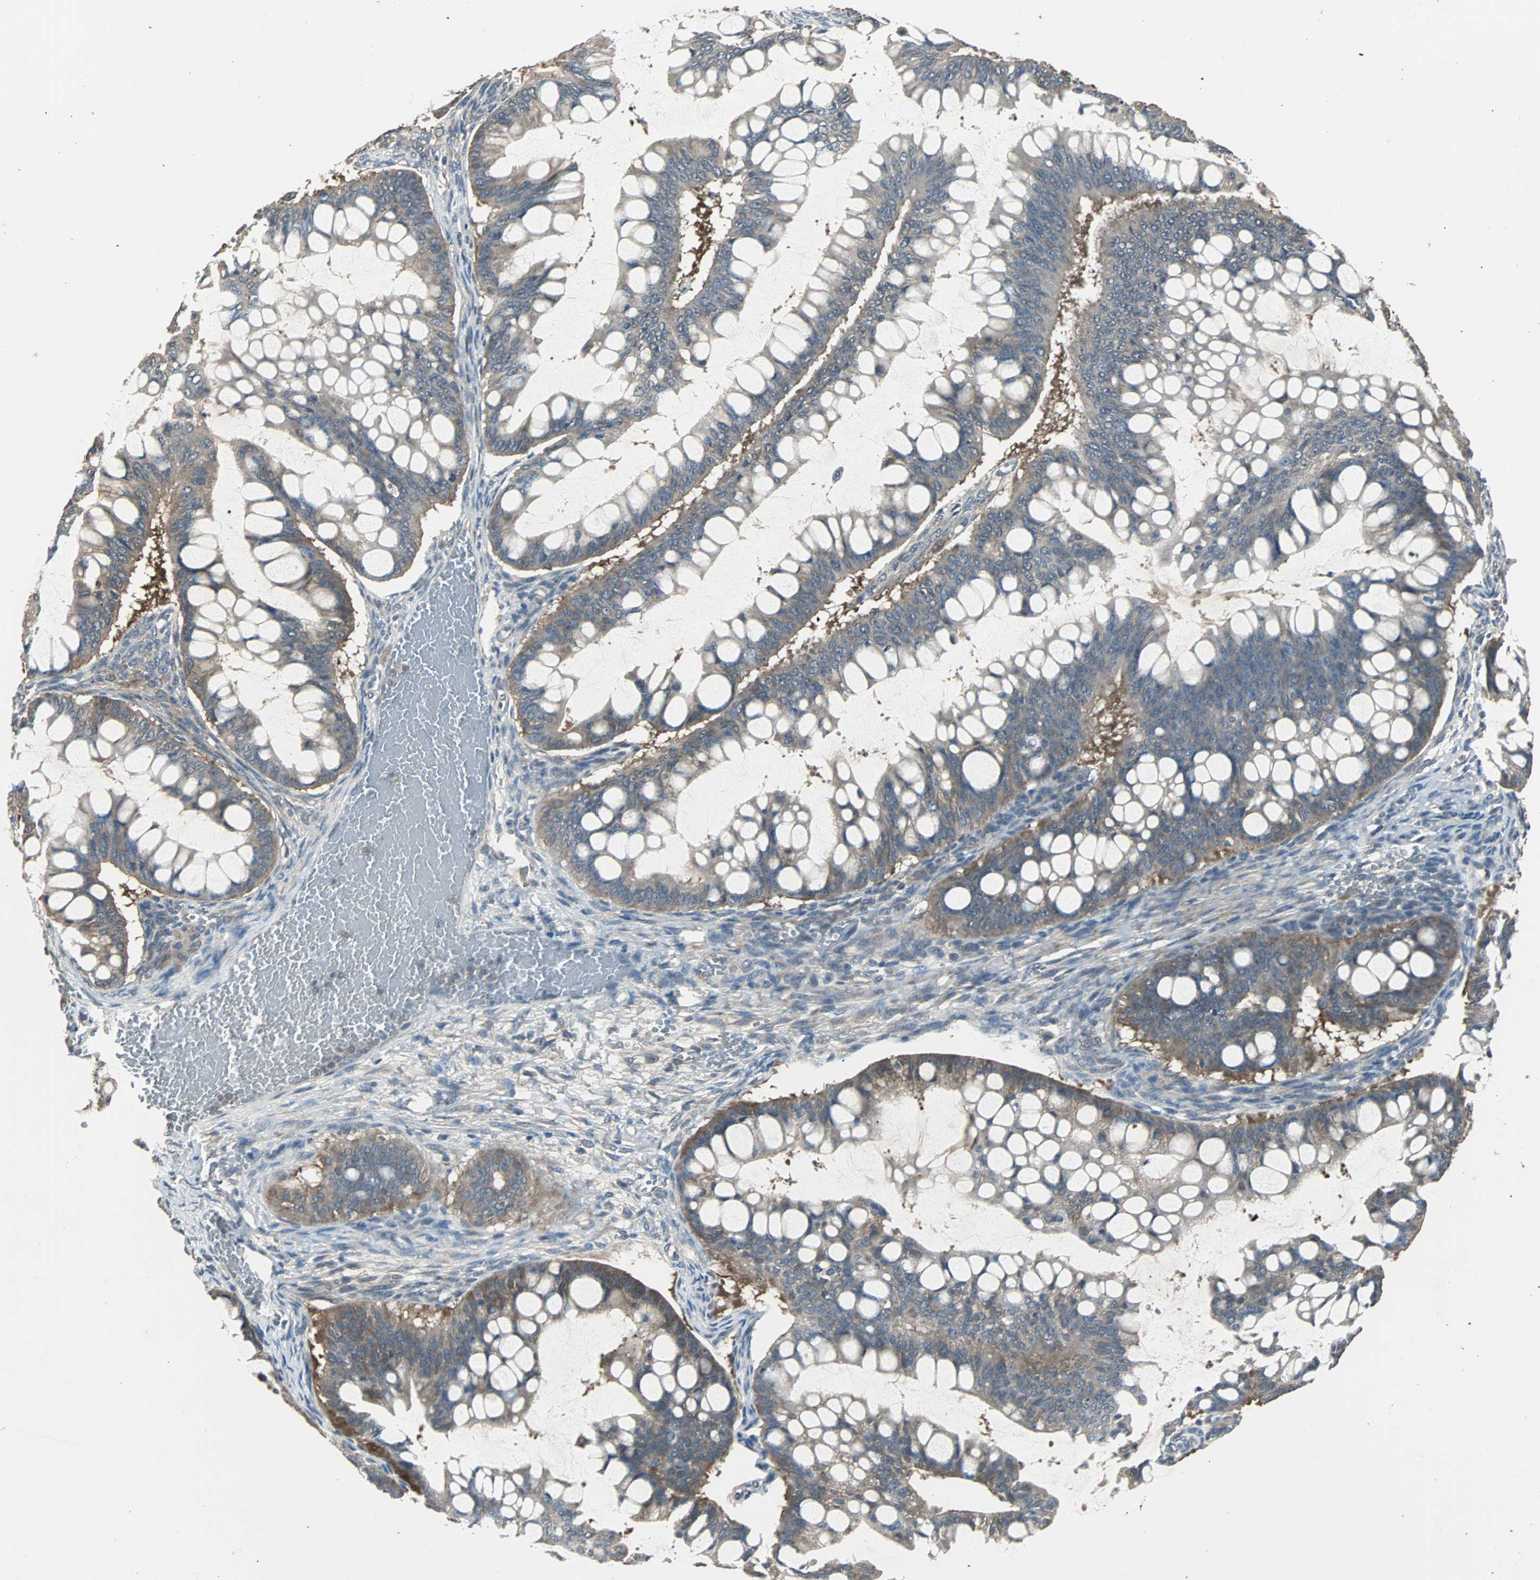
{"staining": {"intensity": "moderate", "quantity": "25%-75%", "location": "cytoplasmic/membranous"}, "tissue": "ovarian cancer", "cell_type": "Tumor cells", "image_type": "cancer", "snomed": [{"axis": "morphology", "description": "Cystadenocarcinoma, mucinous, NOS"}, {"axis": "topography", "description": "Ovary"}], "caption": "Mucinous cystadenocarcinoma (ovarian) stained with a protein marker demonstrates moderate staining in tumor cells.", "gene": "ABHD2", "patient": {"sex": "female", "age": 73}}